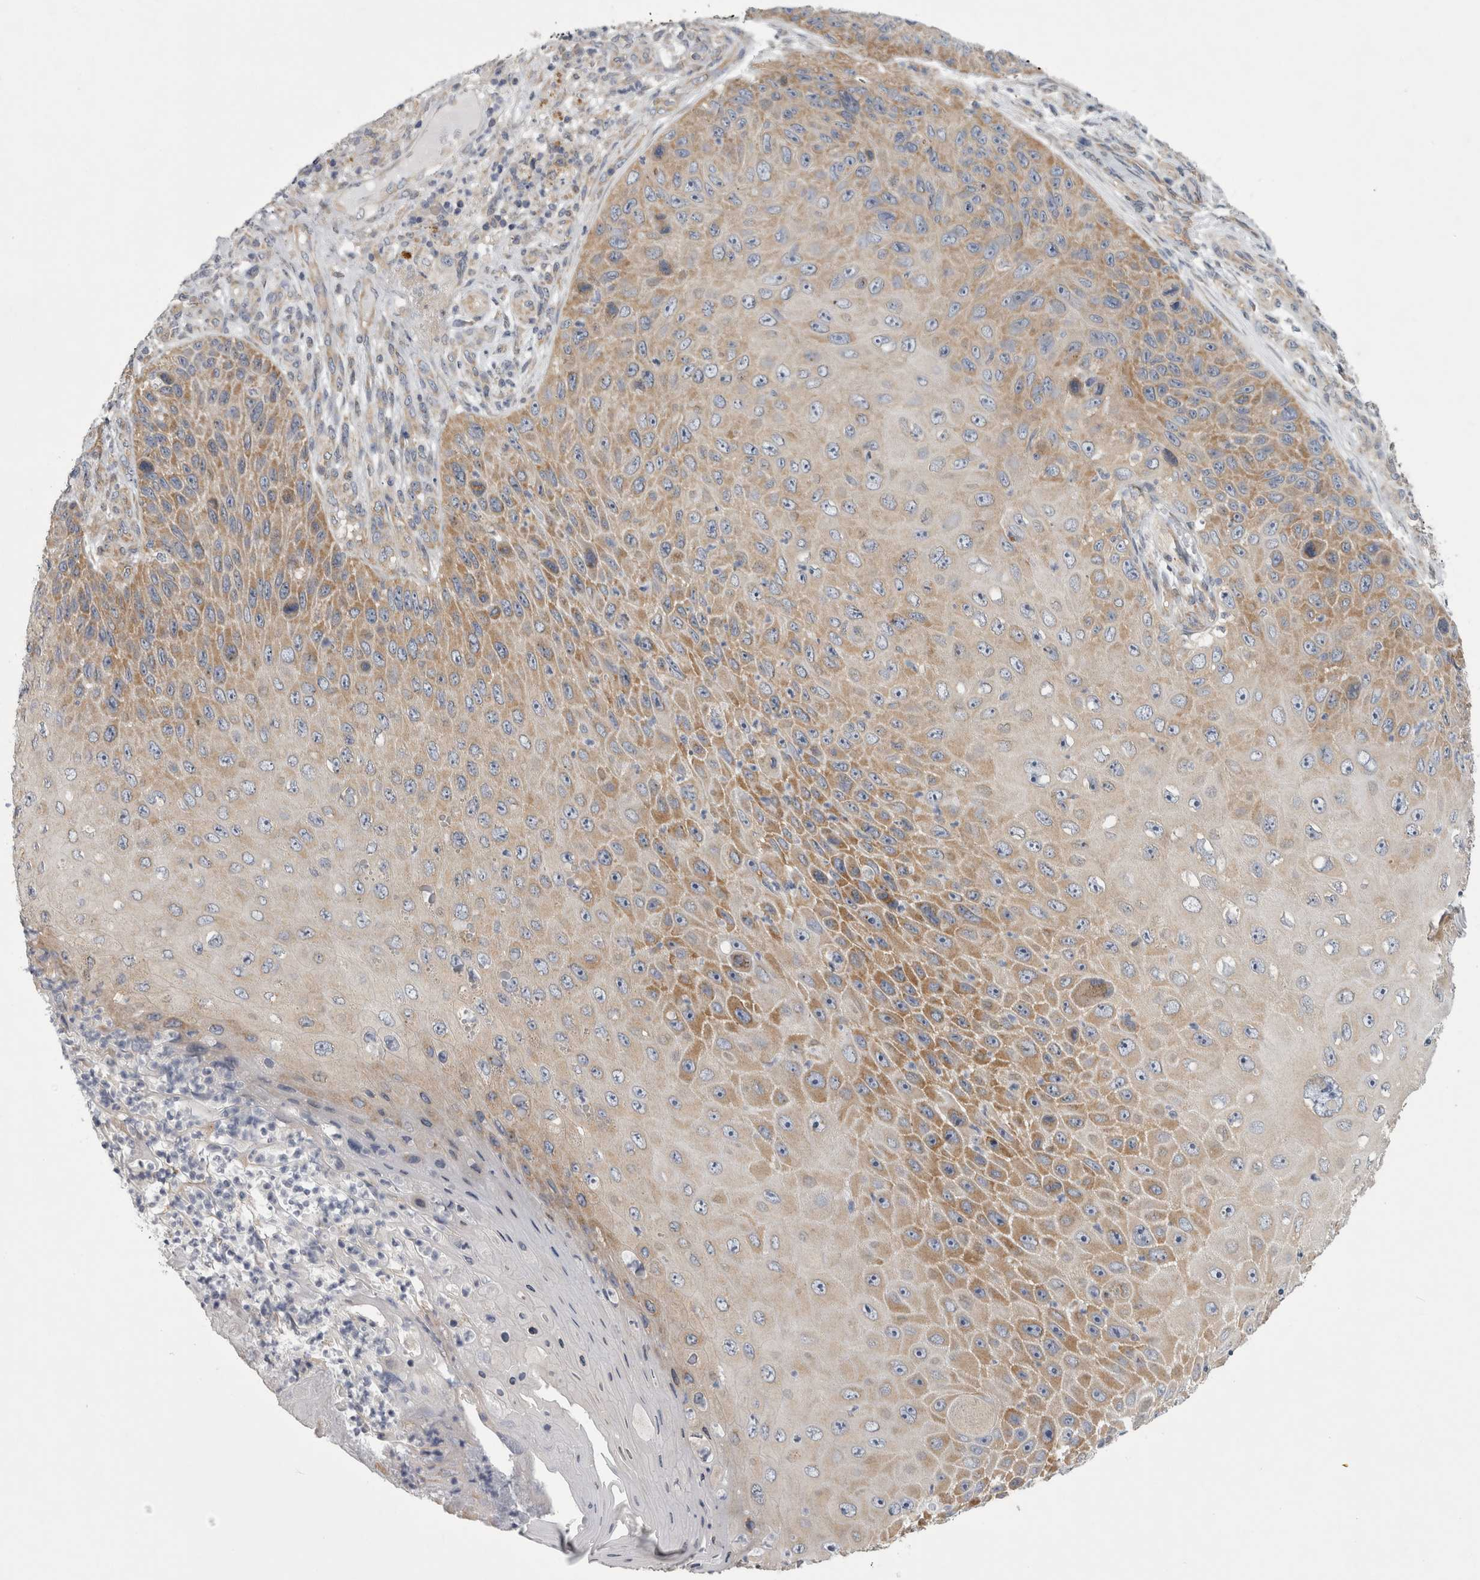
{"staining": {"intensity": "moderate", "quantity": ">75%", "location": "cytoplasmic/membranous"}, "tissue": "skin cancer", "cell_type": "Tumor cells", "image_type": "cancer", "snomed": [{"axis": "morphology", "description": "Squamous cell carcinoma, NOS"}, {"axis": "topography", "description": "Skin"}], "caption": "Skin cancer (squamous cell carcinoma) tissue shows moderate cytoplasmic/membranous positivity in about >75% of tumor cells", "gene": "PRRC2C", "patient": {"sex": "female", "age": 88}}